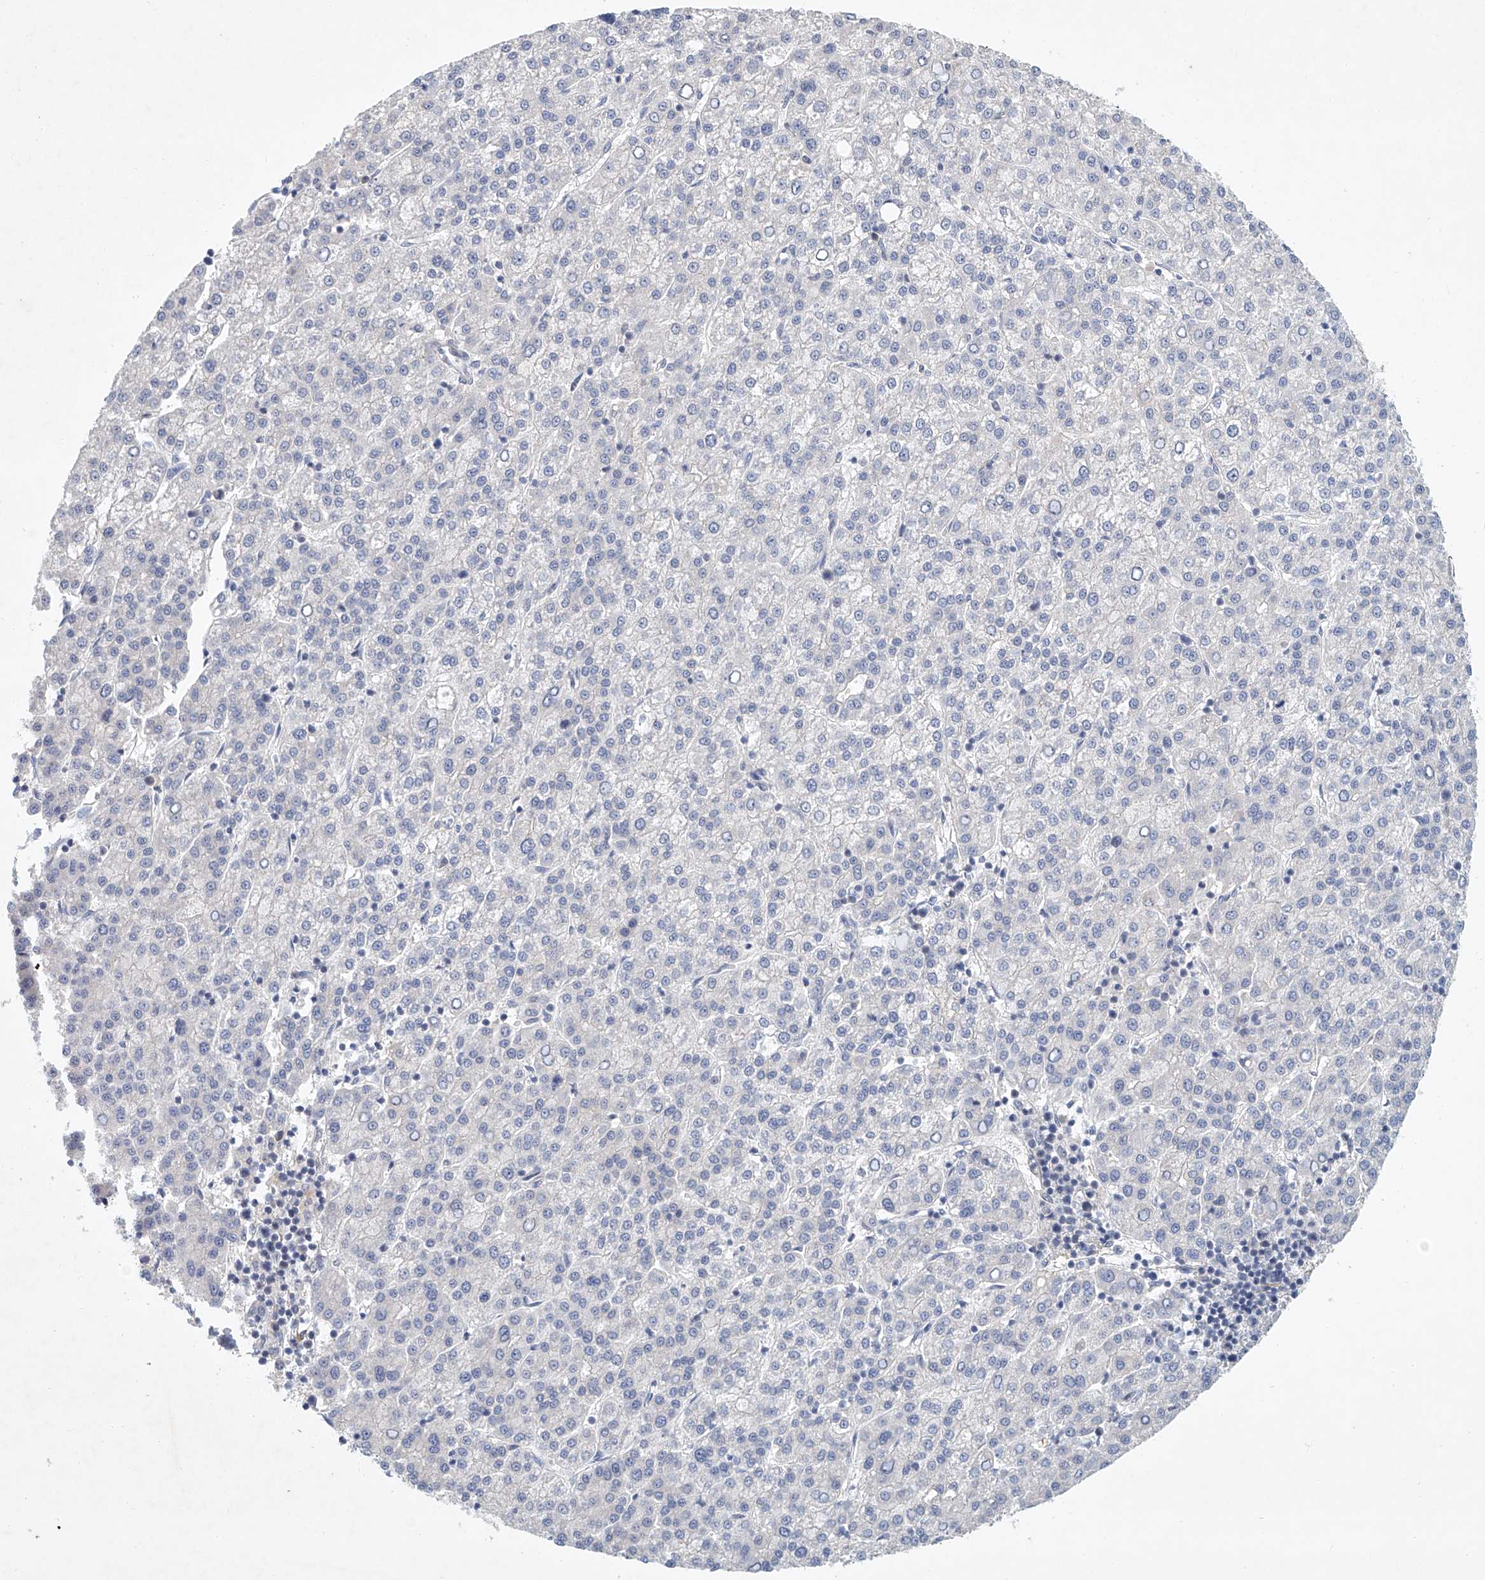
{"staining": {"intensity": "negative", "quantity": "none", "location": "none"}, "tissue": "liver cancer", "cell_type": "Tumor cells", "image_type": "cancer", "snomed": [{"axis": "morphology", "description": "Carcinoma, Hepatocellular, NOS"}, {"axis": "topography", "description": "Liver"}], "caption": "A high-resolution micrograph shows immunohistochemistry (IHC) staining of hepatocellular carcinoma (liver), which demonstrates no significant staining in tumor cells.", "gene": "CARMIL1", "patient": {"sex": "female", "age": 58}}